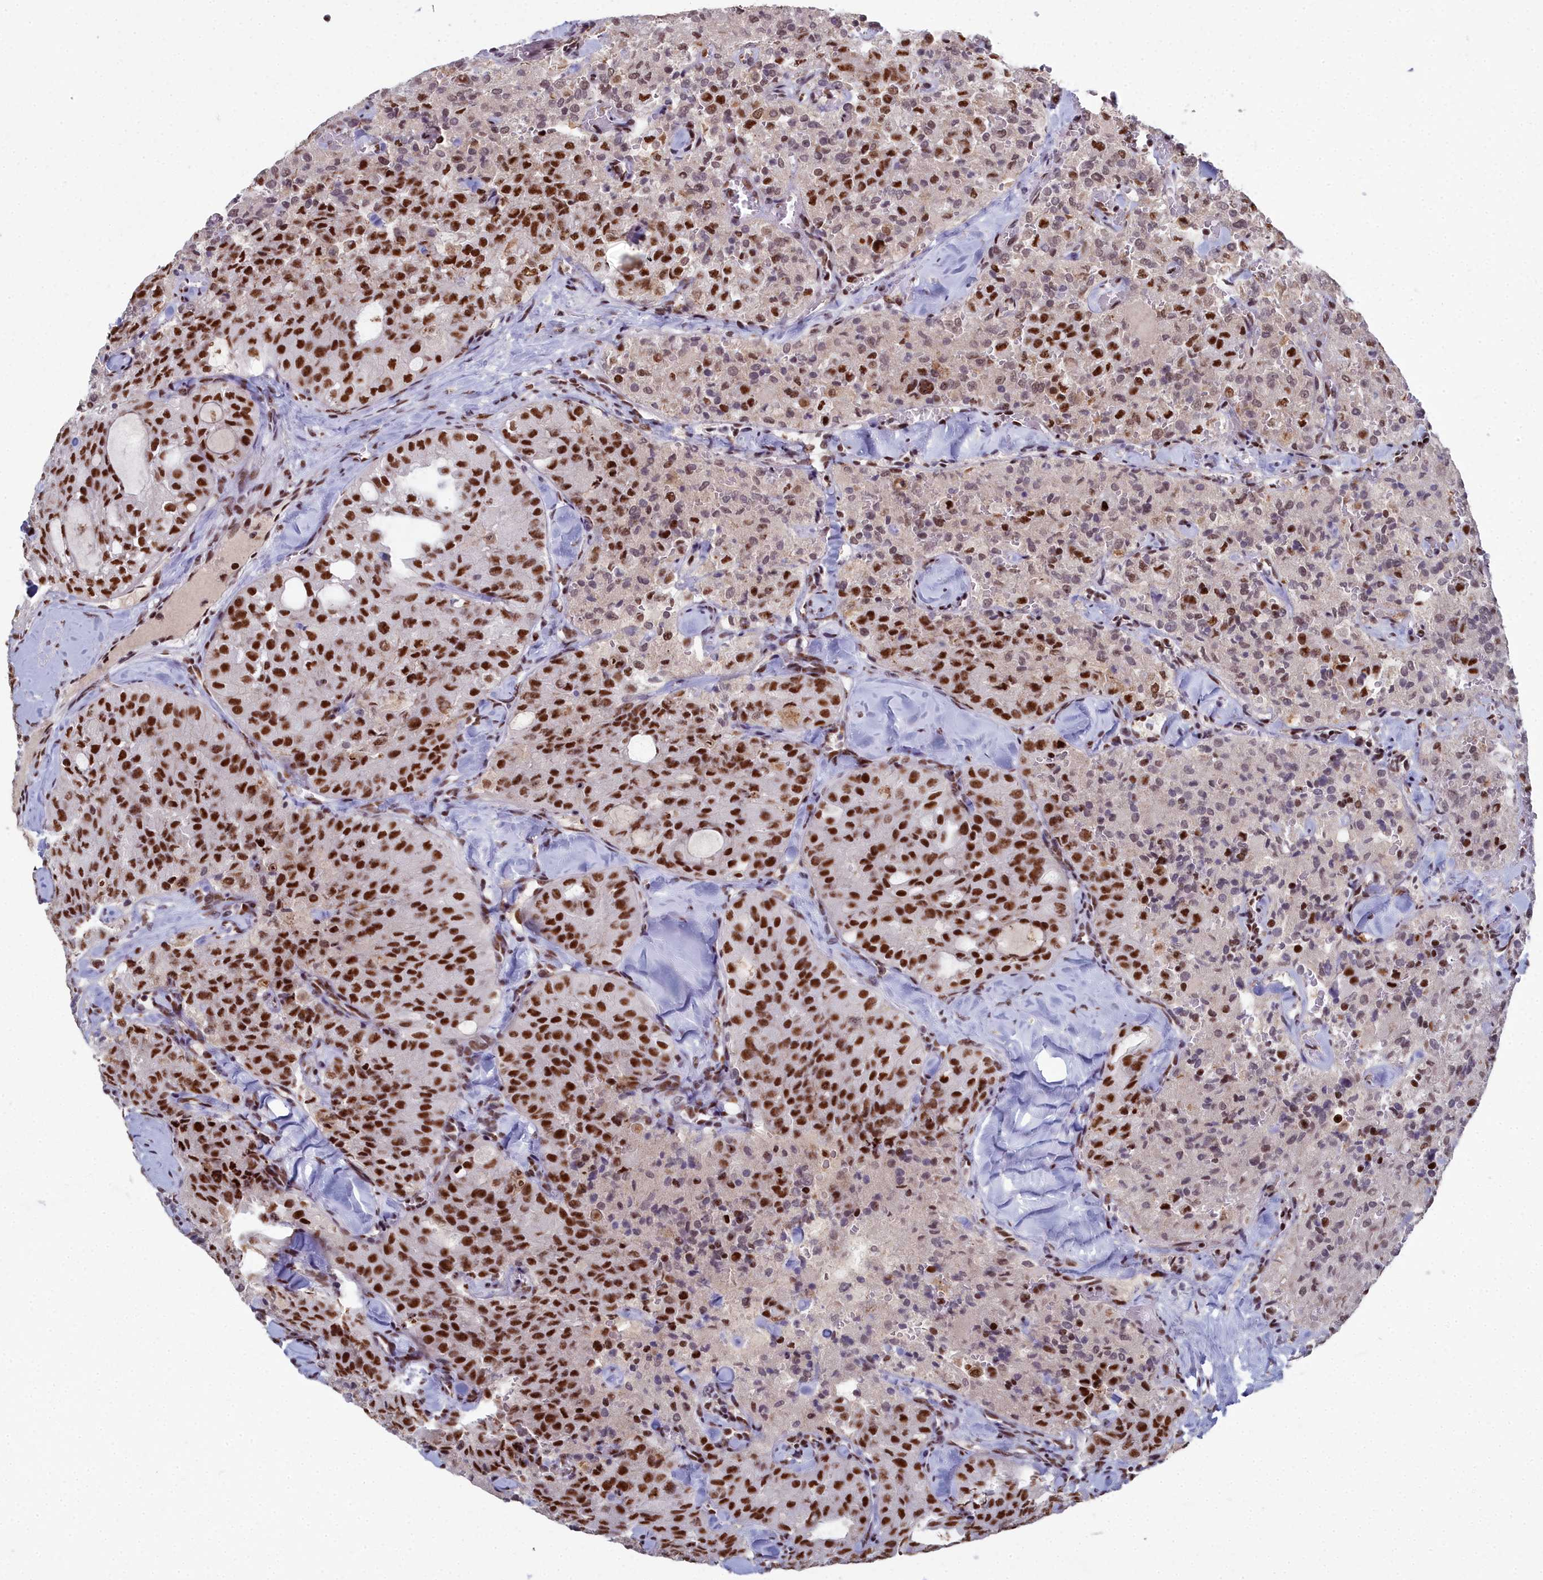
{"staining": {"intensity": "strong", "quantity": "25%-75%", "location": "nuclear"}, "tissue": "thyroid cancer", "cell_type": "Tumor cells", "image_type": "cancer", "snomed": [{"axis": "morphology", "description": "Follicular adenoma carcinoma, NOS"}, {"axis": "topography", "description": "Thyroid gland"}], "caption": "High-magnification brightfield microscopy of thyroid follicular adenoma carcinoma stained with DAB (brown) and counterstained with hematoxylin (blue). tumor cells exhibit strong nuclear expression is appreciated in approximately25%-75% of cells. (brown staining indicates protein expression, while blue staining denotes nuclei).", "gene": "SF3B3", "patient": {"sex": "male", "age": 75}}